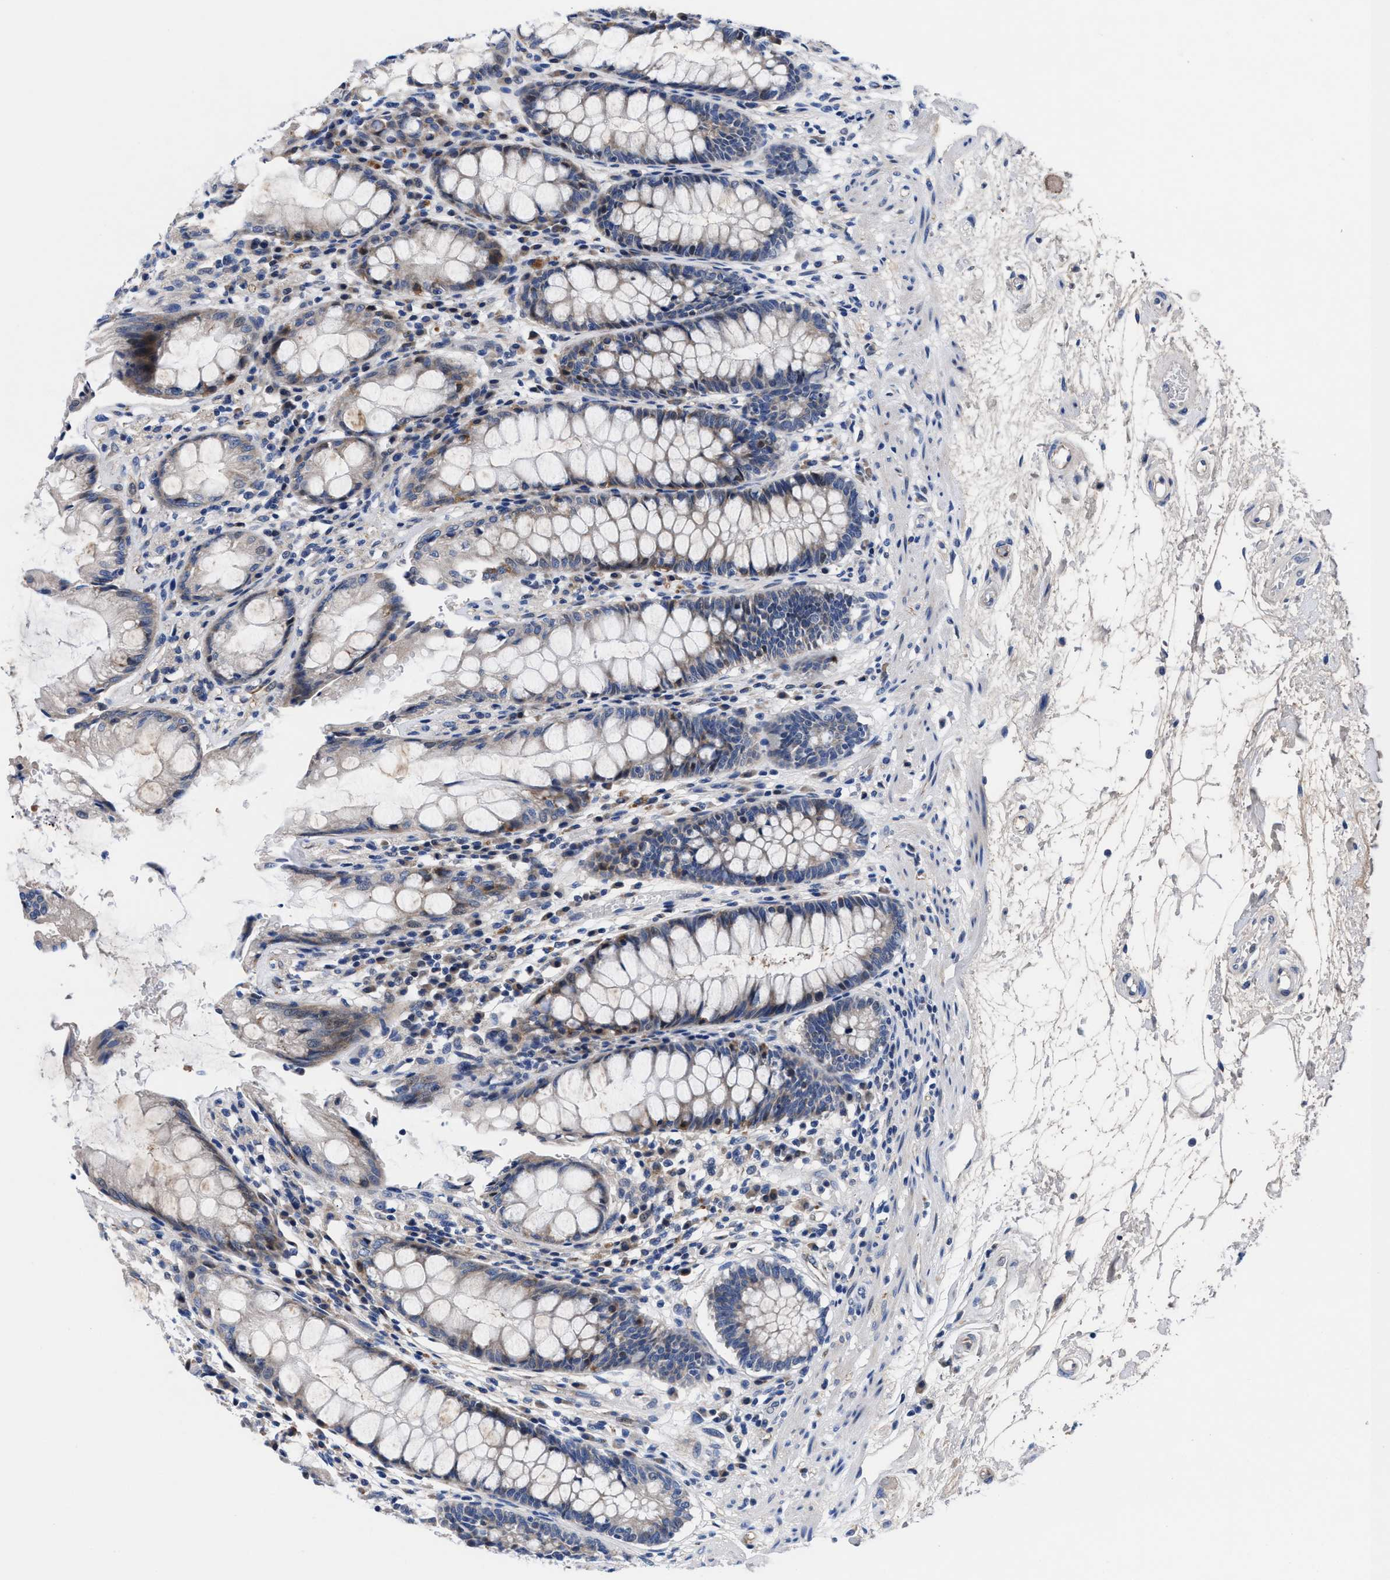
{"staining": {"intensity": "weak", "quantity": "<25%", "location": "cytoplasmic/membranous"}, "tissue": "rectum", "cell_type": "Glandular cells", "image_type": "normal", "snomed": [{"axis": "morphology", "description": "Normal tissue, NOS"}, {"axis": "topography", "description": "Rectum"}], "caption": "The histopathology image exhibits no significant positivity in glandular cells of rectum.", "gene": "DHRS13", "patient": {"sex": "male", "age": 64}}